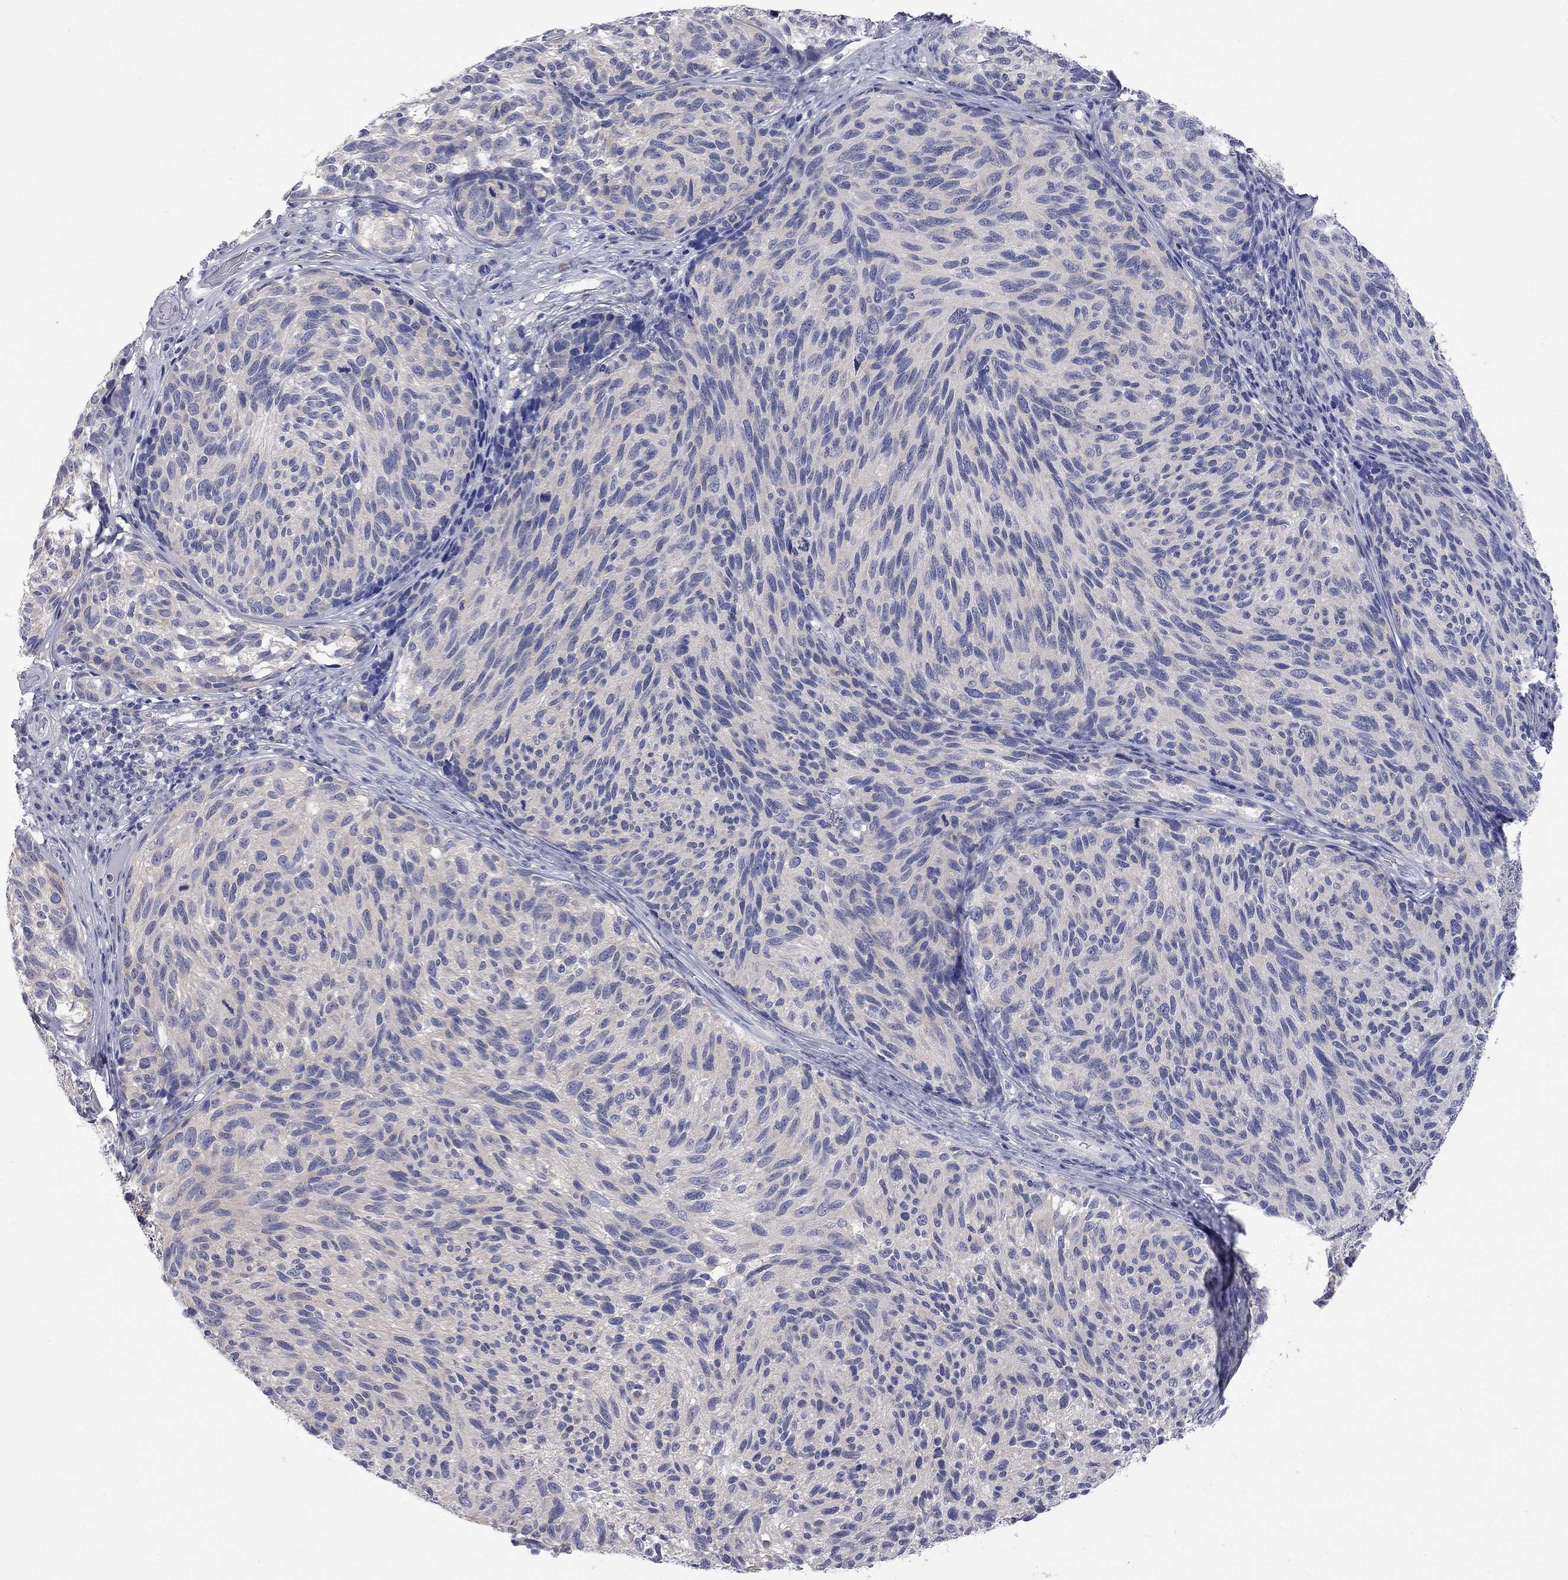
{"staining": {"intensity": "negative", "quantity": "none", "location": "none"}, "tissue": "melanoma", "cell_type": "Tumor cells", "image_type": "cancer", "snomed": [{"axis": "morphology", "description": "Malignant melanoma, NOS"}, {"axis": "topography", "description": "Skin"}], "caption": "The IHC histopathology image has no significant positivity in tumor cells of malignant melanoma tissue.", "gene": "ABCB4", "patient": {"sex": "female", "age": 73}}